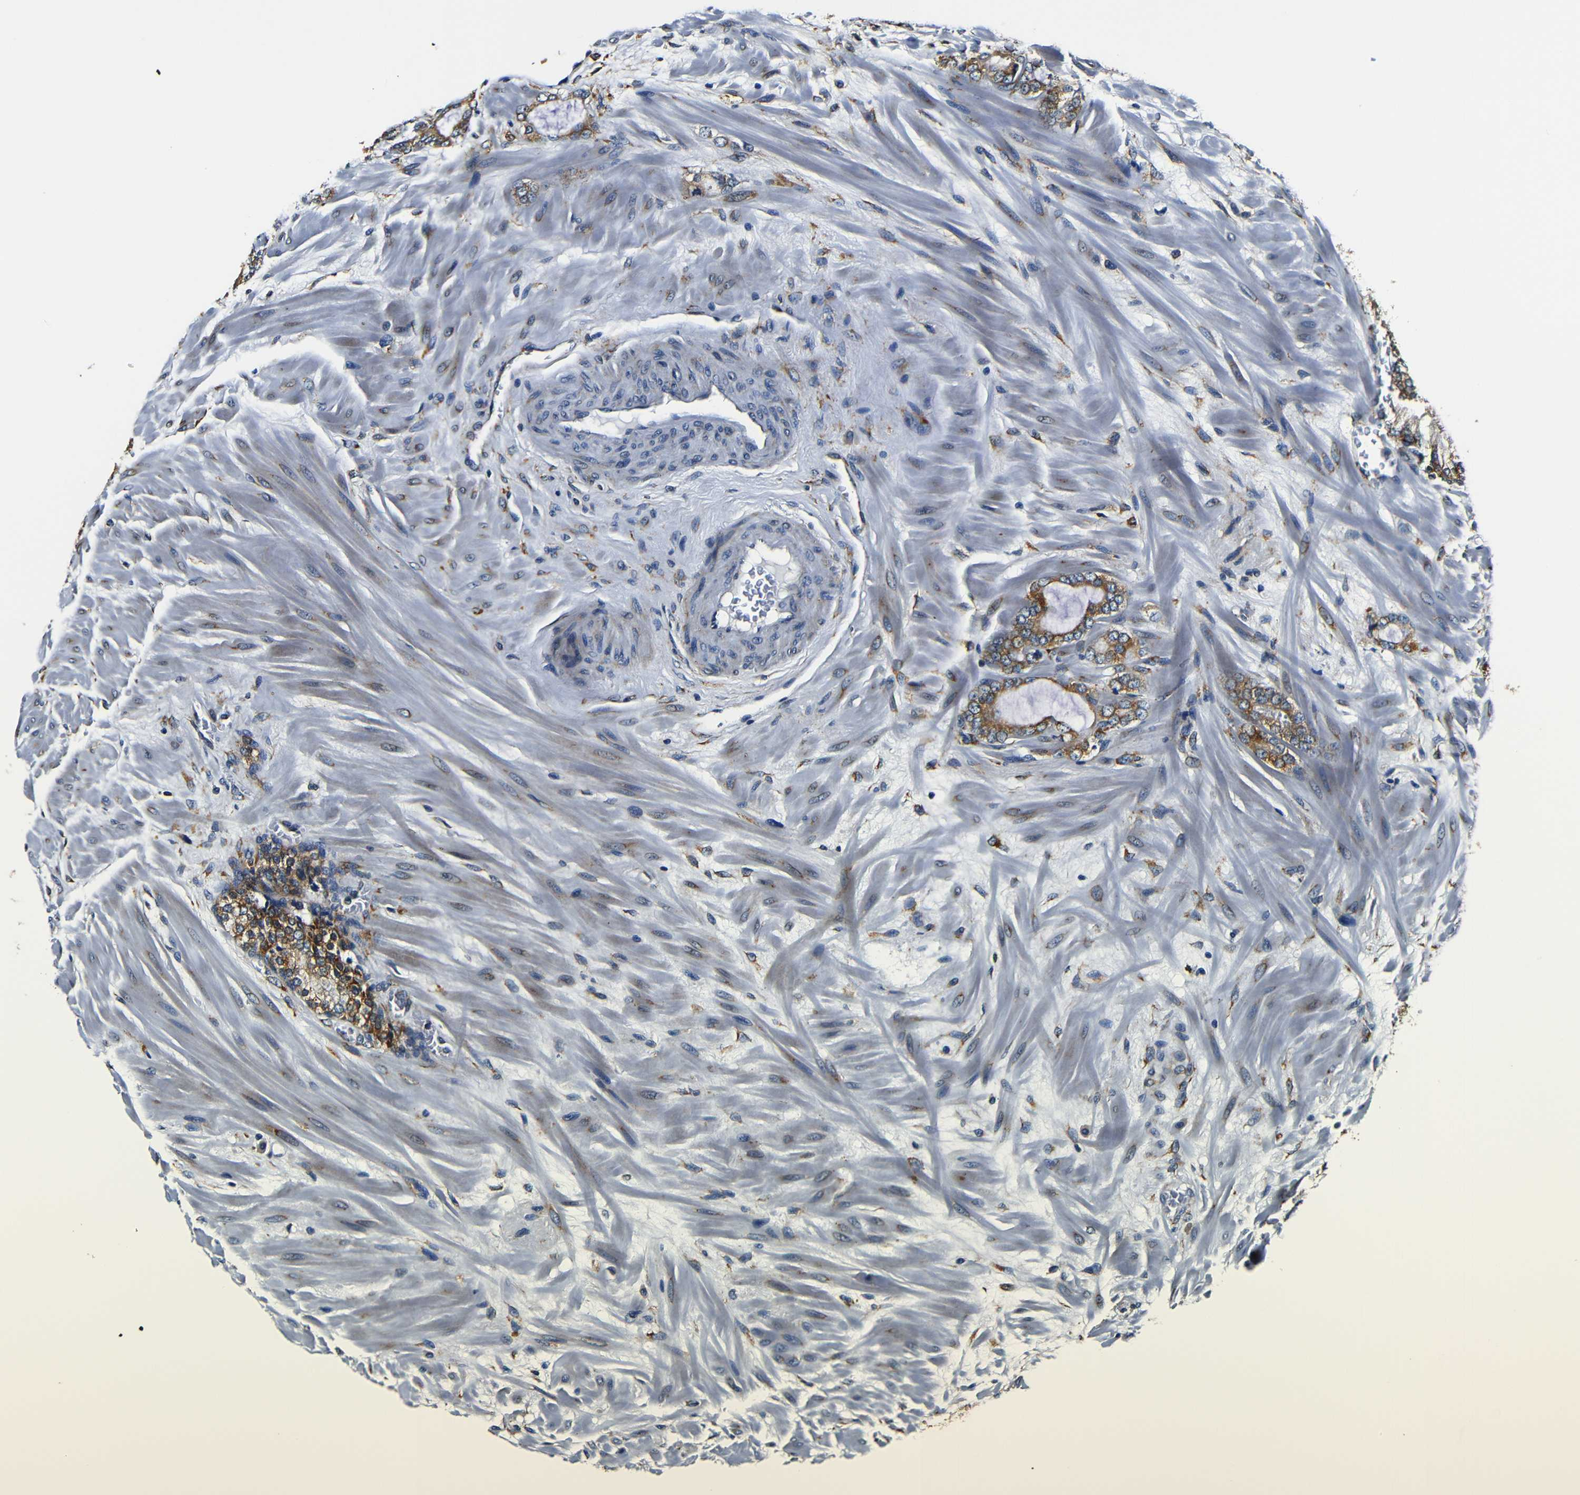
{"staining": {"intensity": "moderate", "quantity": ">75%", "location": "cytoplasmic/membranous"}, "tissue": "prostate cancer", "cell_type": "Tumor cells", "image_type": "cancer", "snomed": [{"axis": "morphology", "description": "Adenocarcinoma, Low grade"}, {"axis": "topography", "description": "Prostate"}], "caption": "This micrograph reveals prostate cancer (adenocarcinoma (low-grade)) stained with IHC to label a protein in brown. The cytoplasmic/membranous of tumor cells show moderate positivity for the protein. Nuclei are counter-stained blue.", "gene": "RRBP1", "patient": {"sex": "male", "age": 63}}